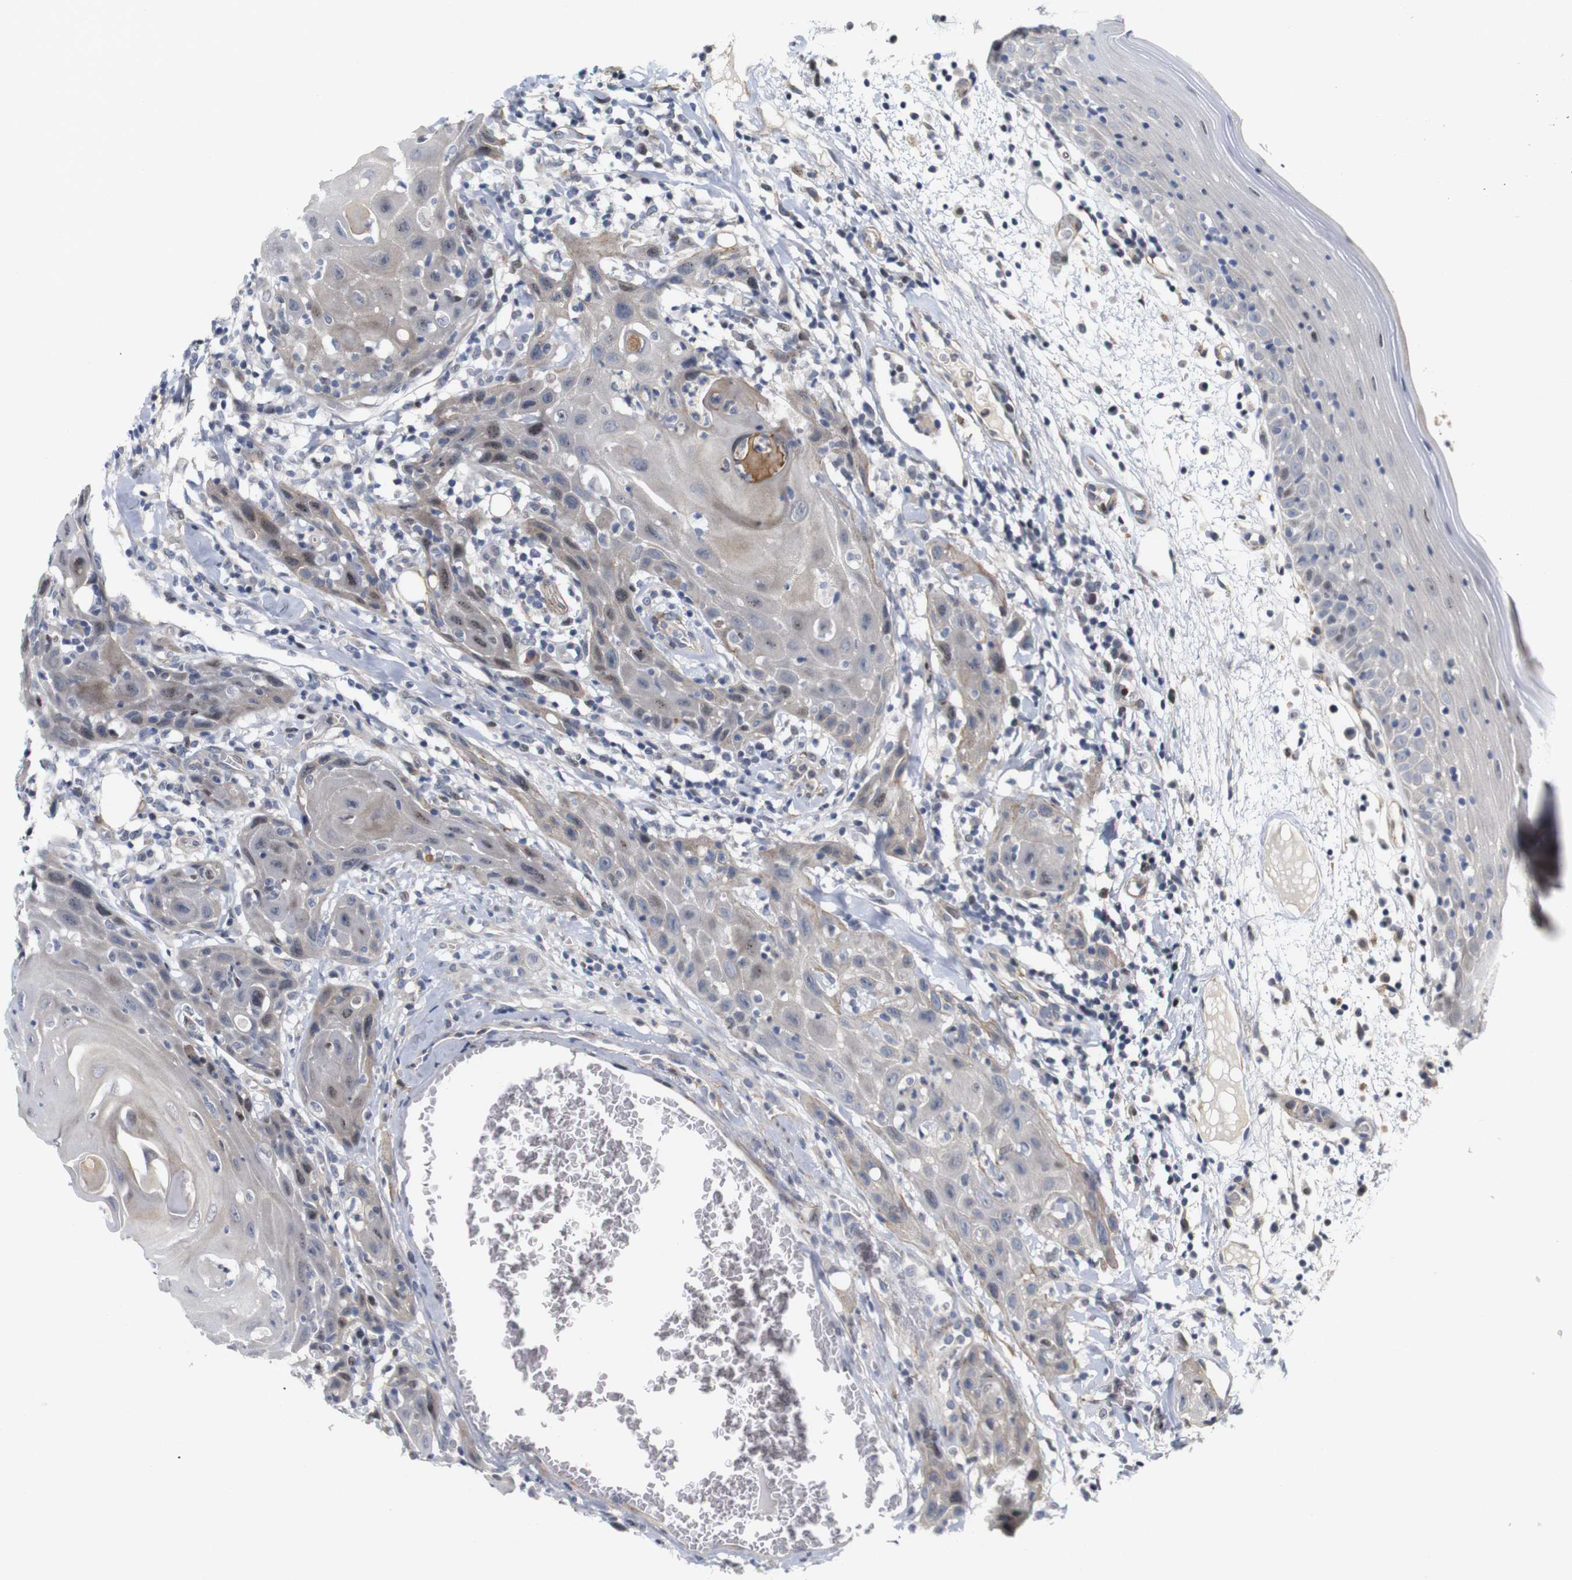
{"staining": {"intensity": "weak", "quantity": "<25%", "location": "cytoplasmic/membranous,nuclear"}, "tissue": "oral mucosa", "cell_type": "Squamous epithelial cells", "image_type": "normal", "snomed": [{"axis": "morphology", "description": "Normal tissue, NOS"}, {"axis": "morphology", "description": "Squamous cell carcinoma, NOS"}, {"axis": "topography", "description": "Skeletal muscle"}, {"axis": "topography", "description": "Oral tissue"}], "caption": "Protein analysis of benign oral mucosa displays no significant positivity in squamous epithelial cells. Brightfield microscopy of immunohistochemistry stained with DAB (3,3'-diaminobenzidine) (brown) and hematoxylin (blue), captured at high magnification.", "gene": "CYB561", "patient": {"sex": "male", "age": 71}}